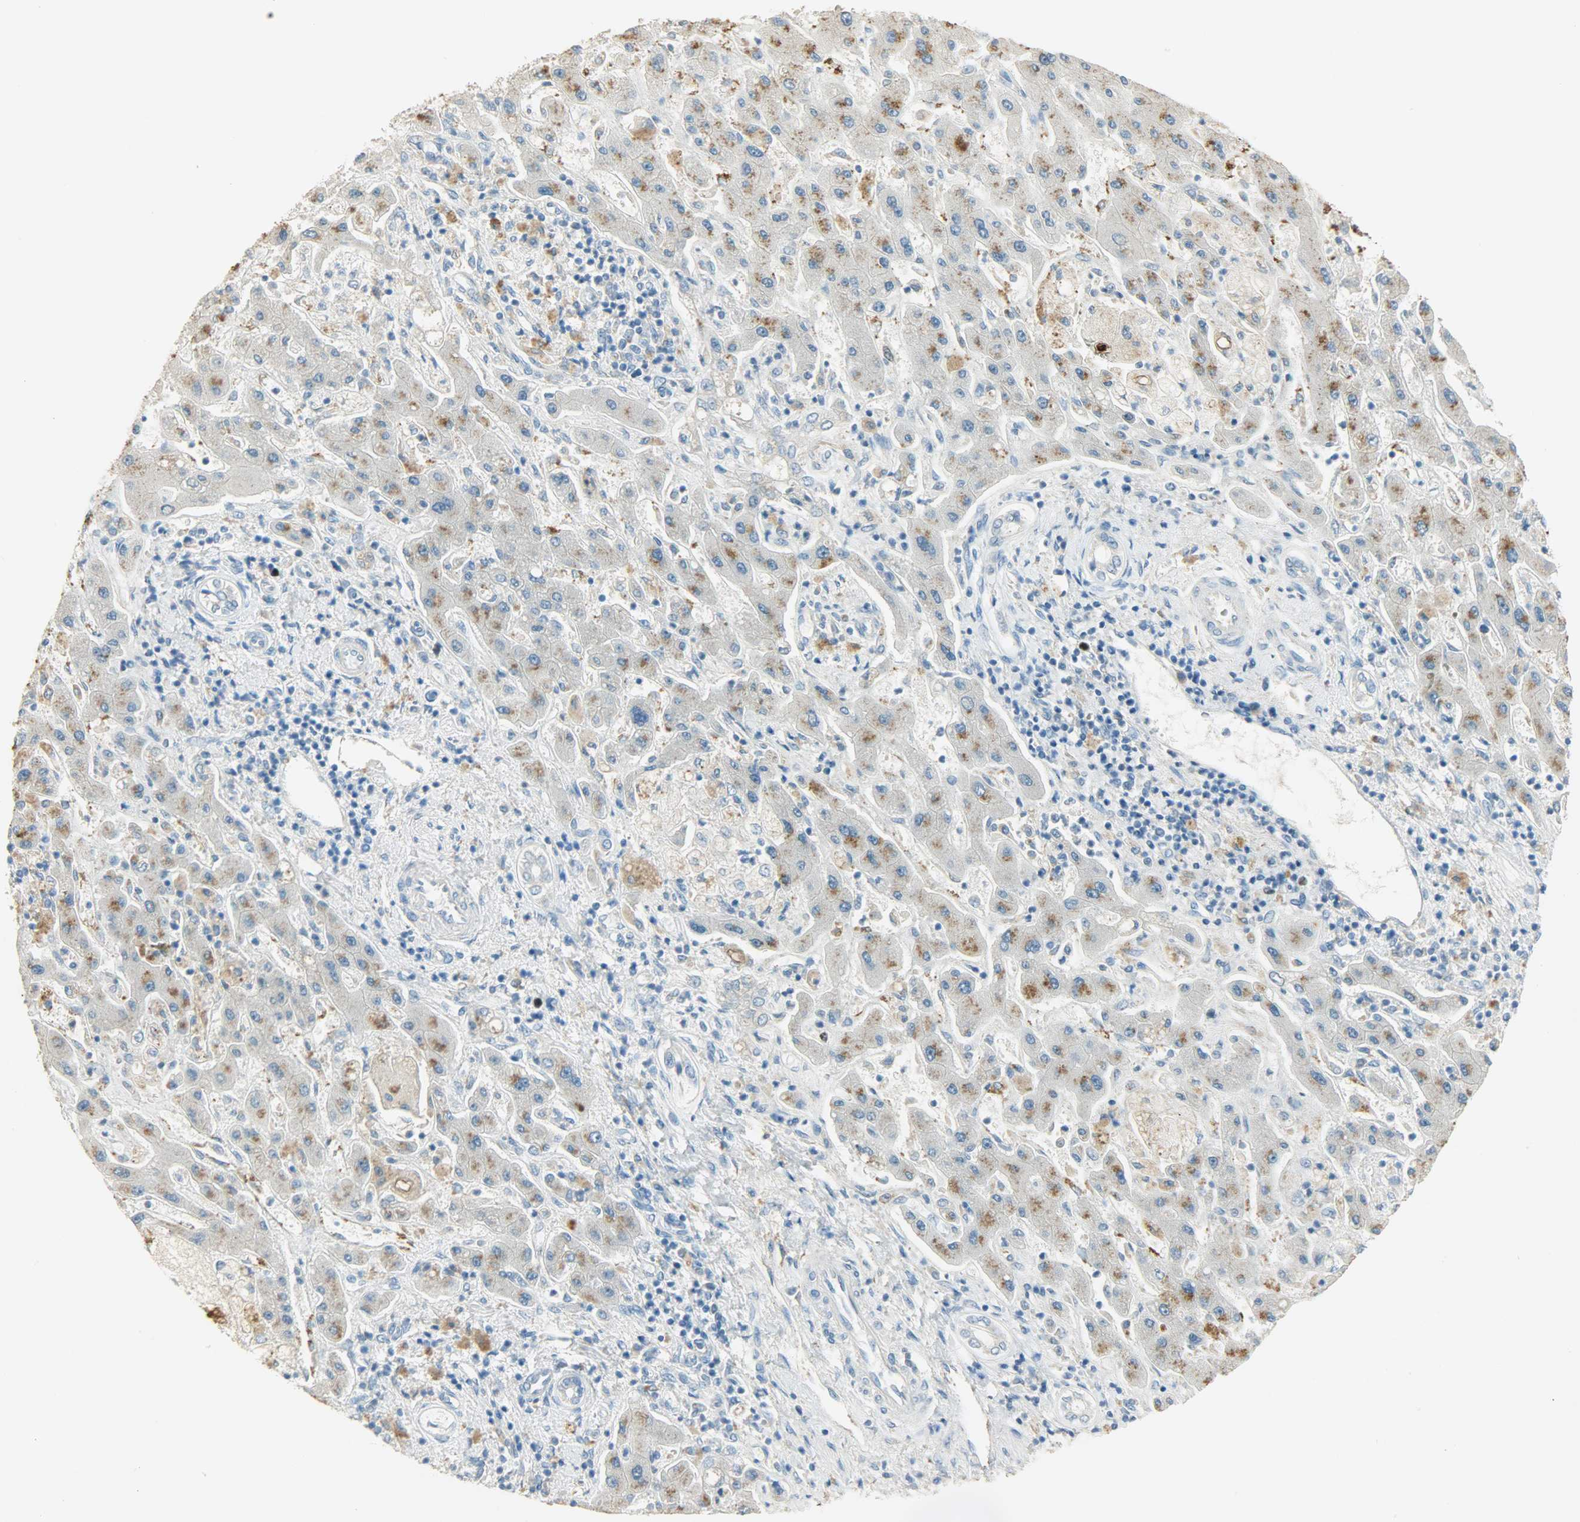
{"staining": {"intensity": "moderate", "quantity": "25%-75%", "location": "cytoplasmic/membranous"}, "tissue": "liver cancer", "cell_type": "Tumor cells", "image_type": "cancer", "snomed": [{"axis": "morphology", "description": "Cholangiocarcinoma"}, {"axis": "topography", "description": "Liver"}], "caption": "Immunohistochemical staining of human liver cancer exhibits moderate cytoplasmic/membranous protein expression in about 25%-75% of tumor cells.", "gene": "TPX2", "patient": {"sex": "male", "age": 50}}